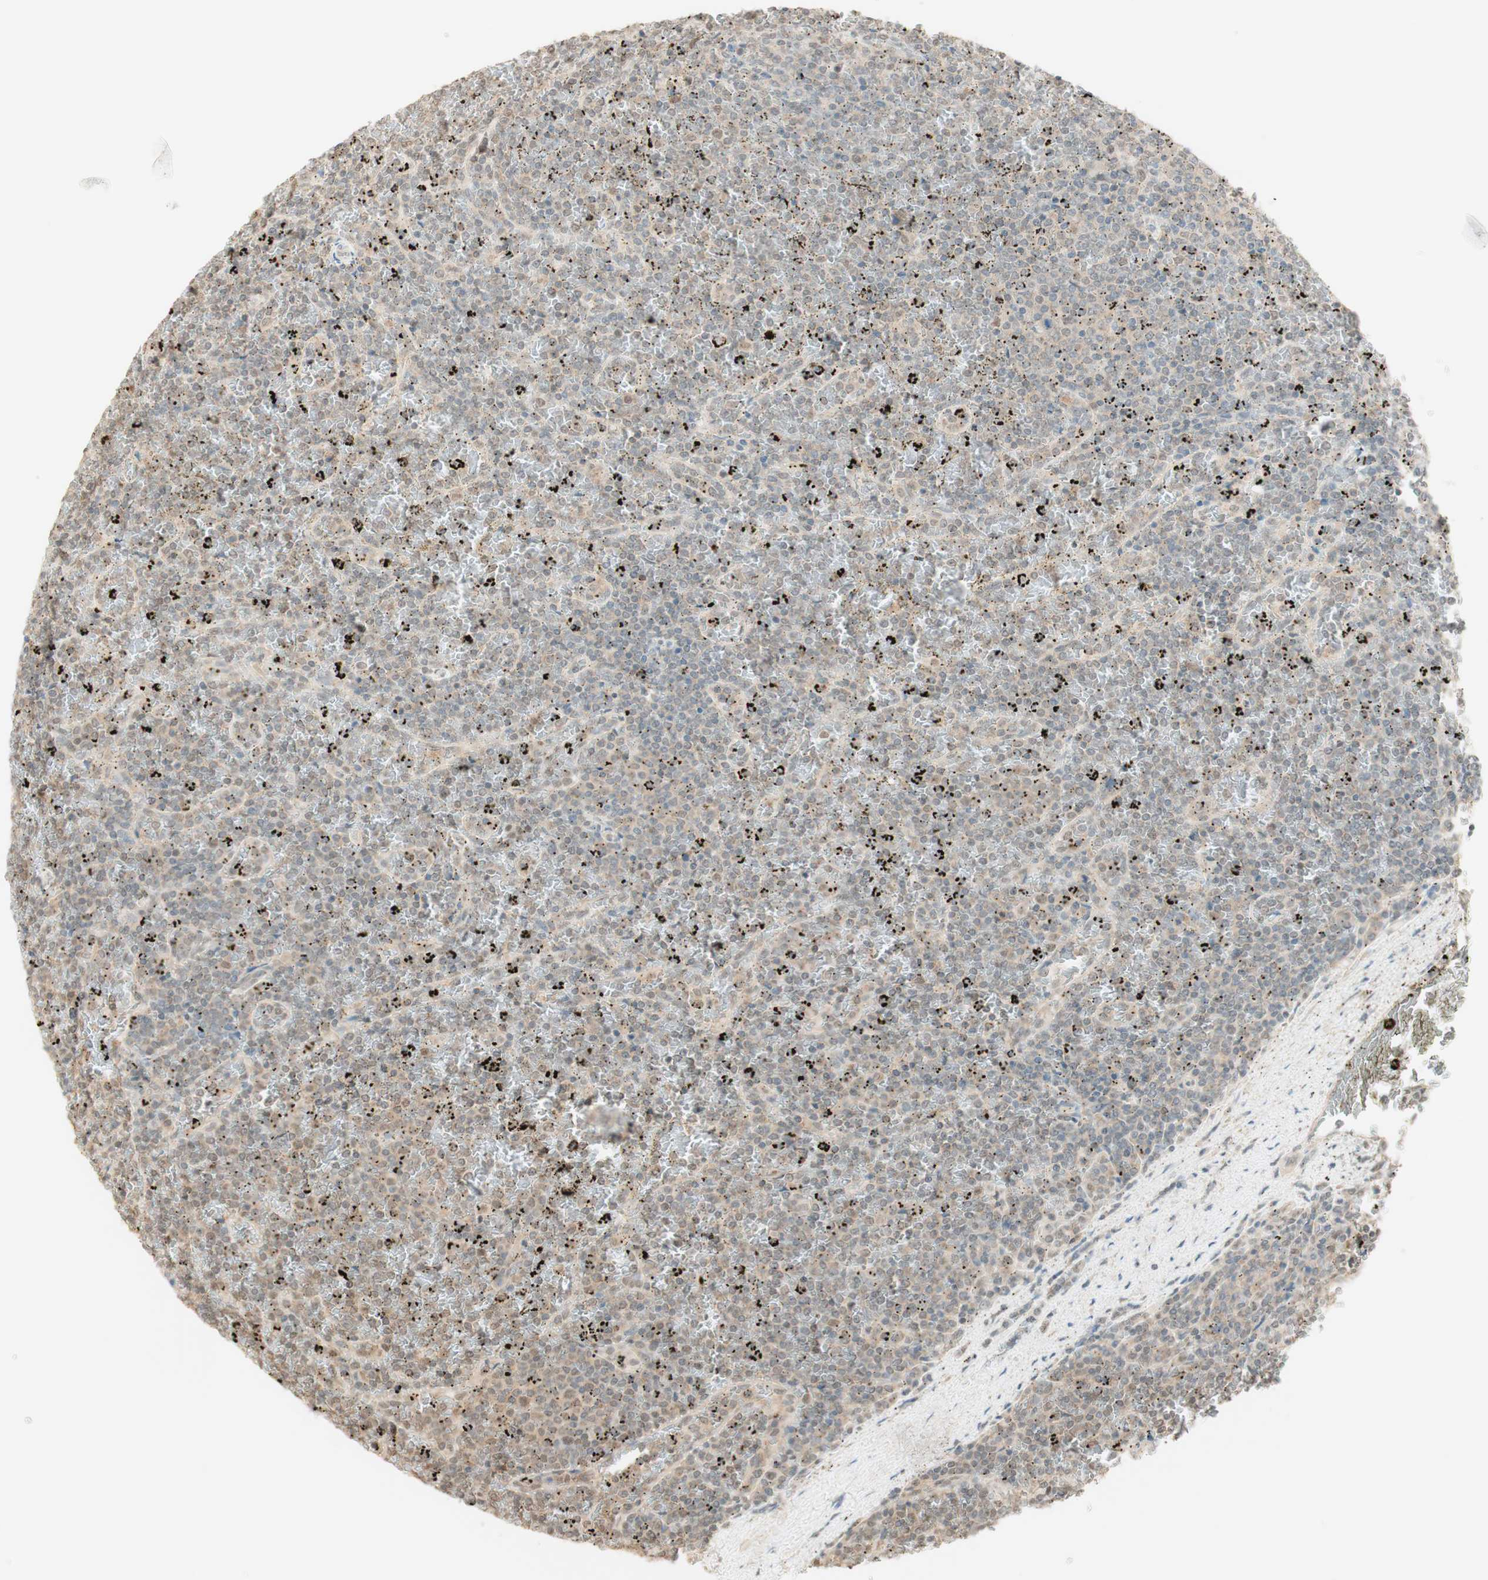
{"staining": {"intensity": "weak", "quantity": "25%-75%", "location": "cytoplasmic/membranous,nuclear"}, "tissue": "lymphoma", "cell_type": "Tumor cells", "image_type": "cancer", "snomed": [{"axis": "morphology", "description": "Malignant lymphoma, non-Hodgkin's type, Low grade"}, {"axis": "topography", "description": "Spleen"}], "caption": "DAB (3,3'-diaminobenzidine) immunohistochemical staining of lymphoma reveals weak cytoplasmic/membranous and nuclear protein expression in about 25%-75% of tumor cells. (brown staining indicates protein expression, while blue staining denotes nuclei).", "gene": "SPINT2", "patient": {"sex": "female", "age": 77}}